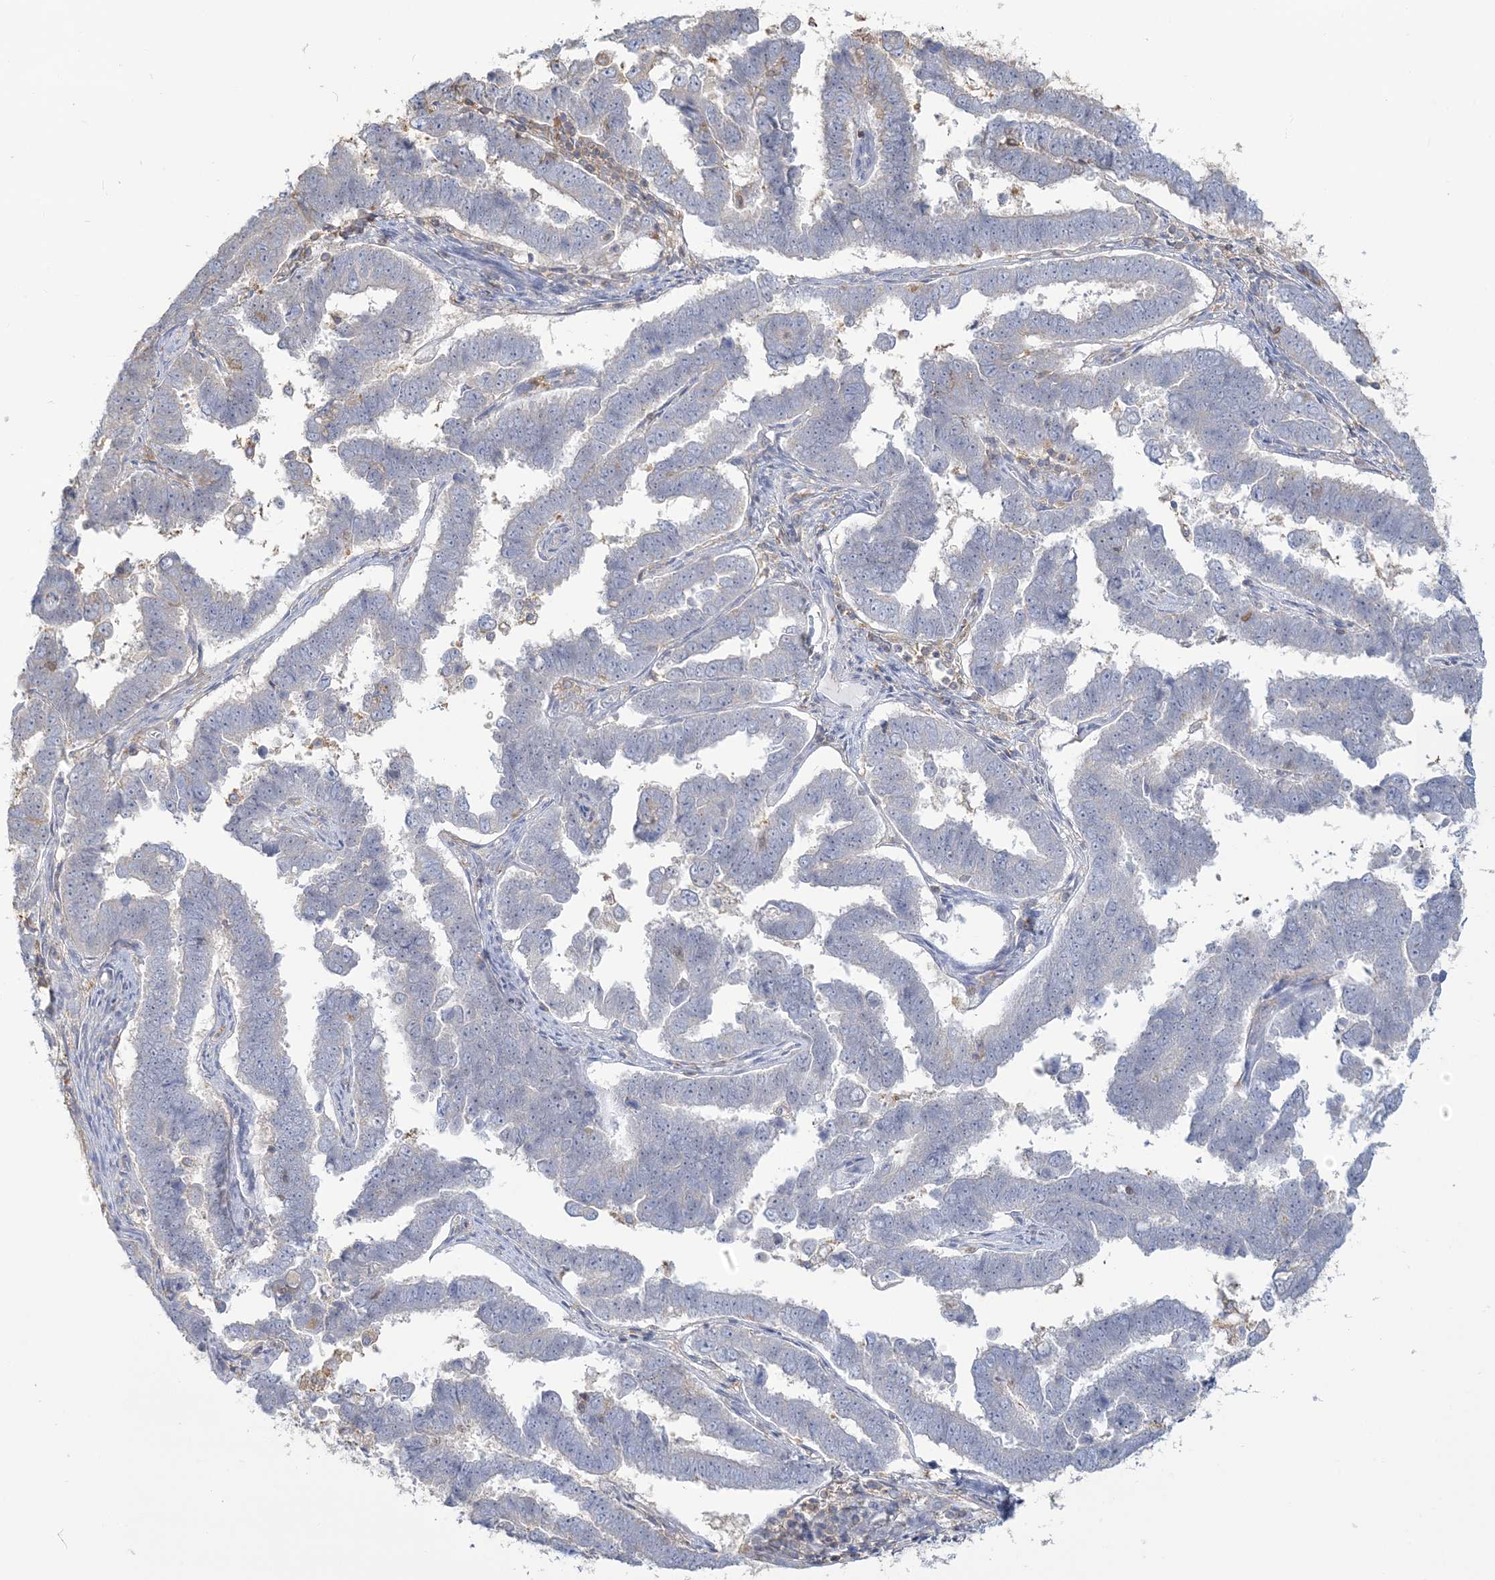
{"staining": {"intensity": "negative", "quantity": "none", "location": "none"}, "tissue": "endometrial cancer", "cell_type": "Tumor cells", "image_type": "cancer", "snomed": [{"axis": "morphology", "description": "Adenocarcinoma, NOS"}, {"axis": "topography", "description": "Endometrium"}], "caption": "There is no significant staining in tumor cells of endometrial cancer.", "gene": "ANKS1A", "patient": {"sex": "female", "age": 75}}